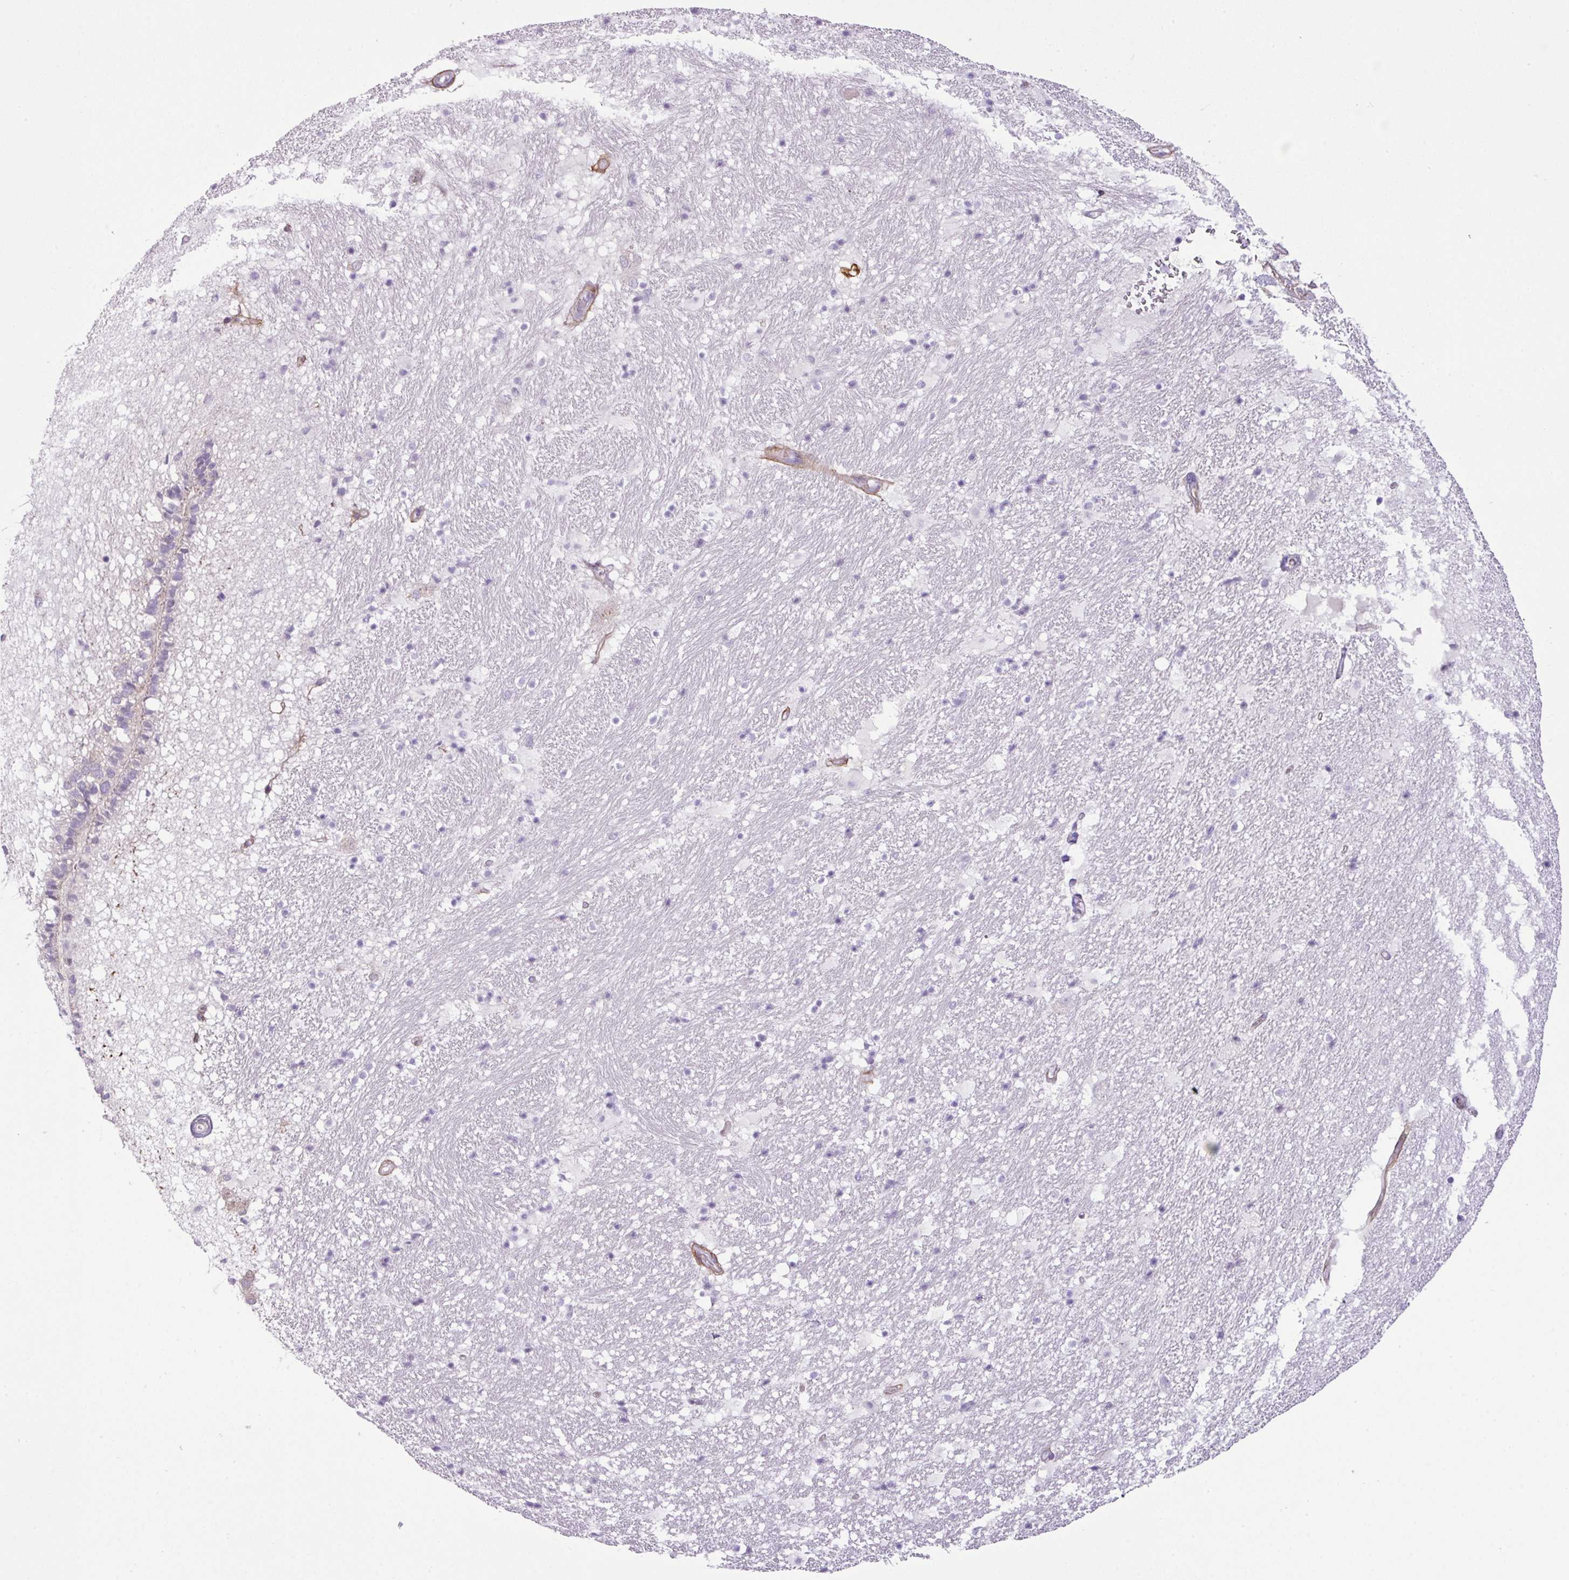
{"staining": {"intensity": "negative", "quantity": "none", "location": "none"}, "tissue": "hippocampus", "cell_type": "Glial cells", "image_type": "normal", "snomed": [{"axis": "morphology", "description": "Normal tissue, NOS"}, {"axis": "topography", "description": "Hippocampus"}], "caption": "Immunohistochemistry (IHC) of normal hippocampus shows no positivity in glial cells. (DAB immunohistochemistry visualized using brightfield microscopy, high magnification).", "gene": "PARD6G", "patient": {"sex": "male", "age": 37}}